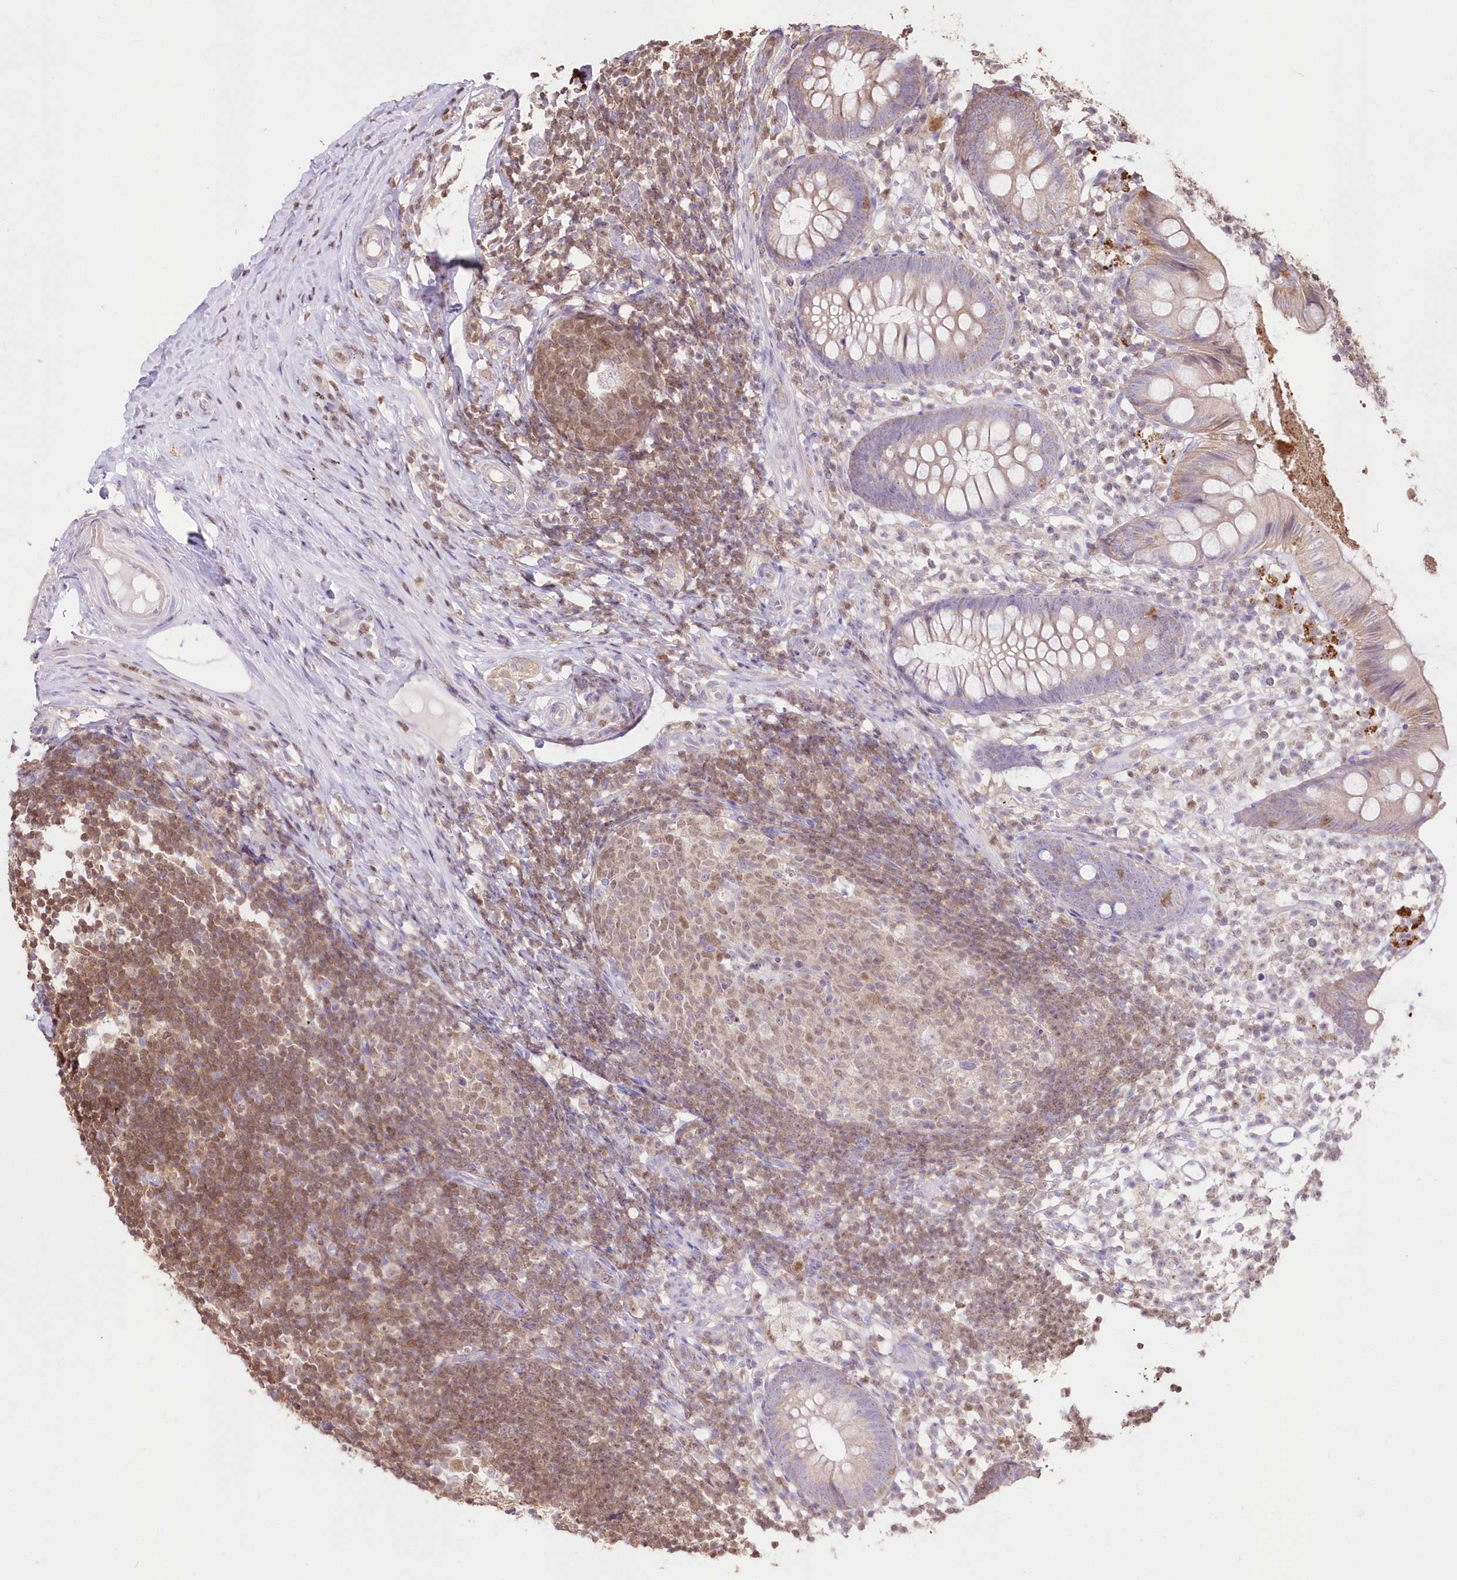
{"staining": {"intensity": "moderate", "quantity": "25%-75%", "location": "cytoplasmic/membranous"}, "tissue": "appendix", "cell_type": "Glandular cells", "image_type": "normal", "snomed": [{"axis": "morphology", "description": "Normal tissue, NOS"}, {"axis": "topography", "description": "Appendix"}], "caption": "IHC photomicrograph of benign appendix stained for a protein (brown), which shows medium levels of moderate cytoplasmic/membranous positivity in about 25%-75% of glandular cells.", "gene": "STK17B", "patient": {"sex": "female", "age": 20}}